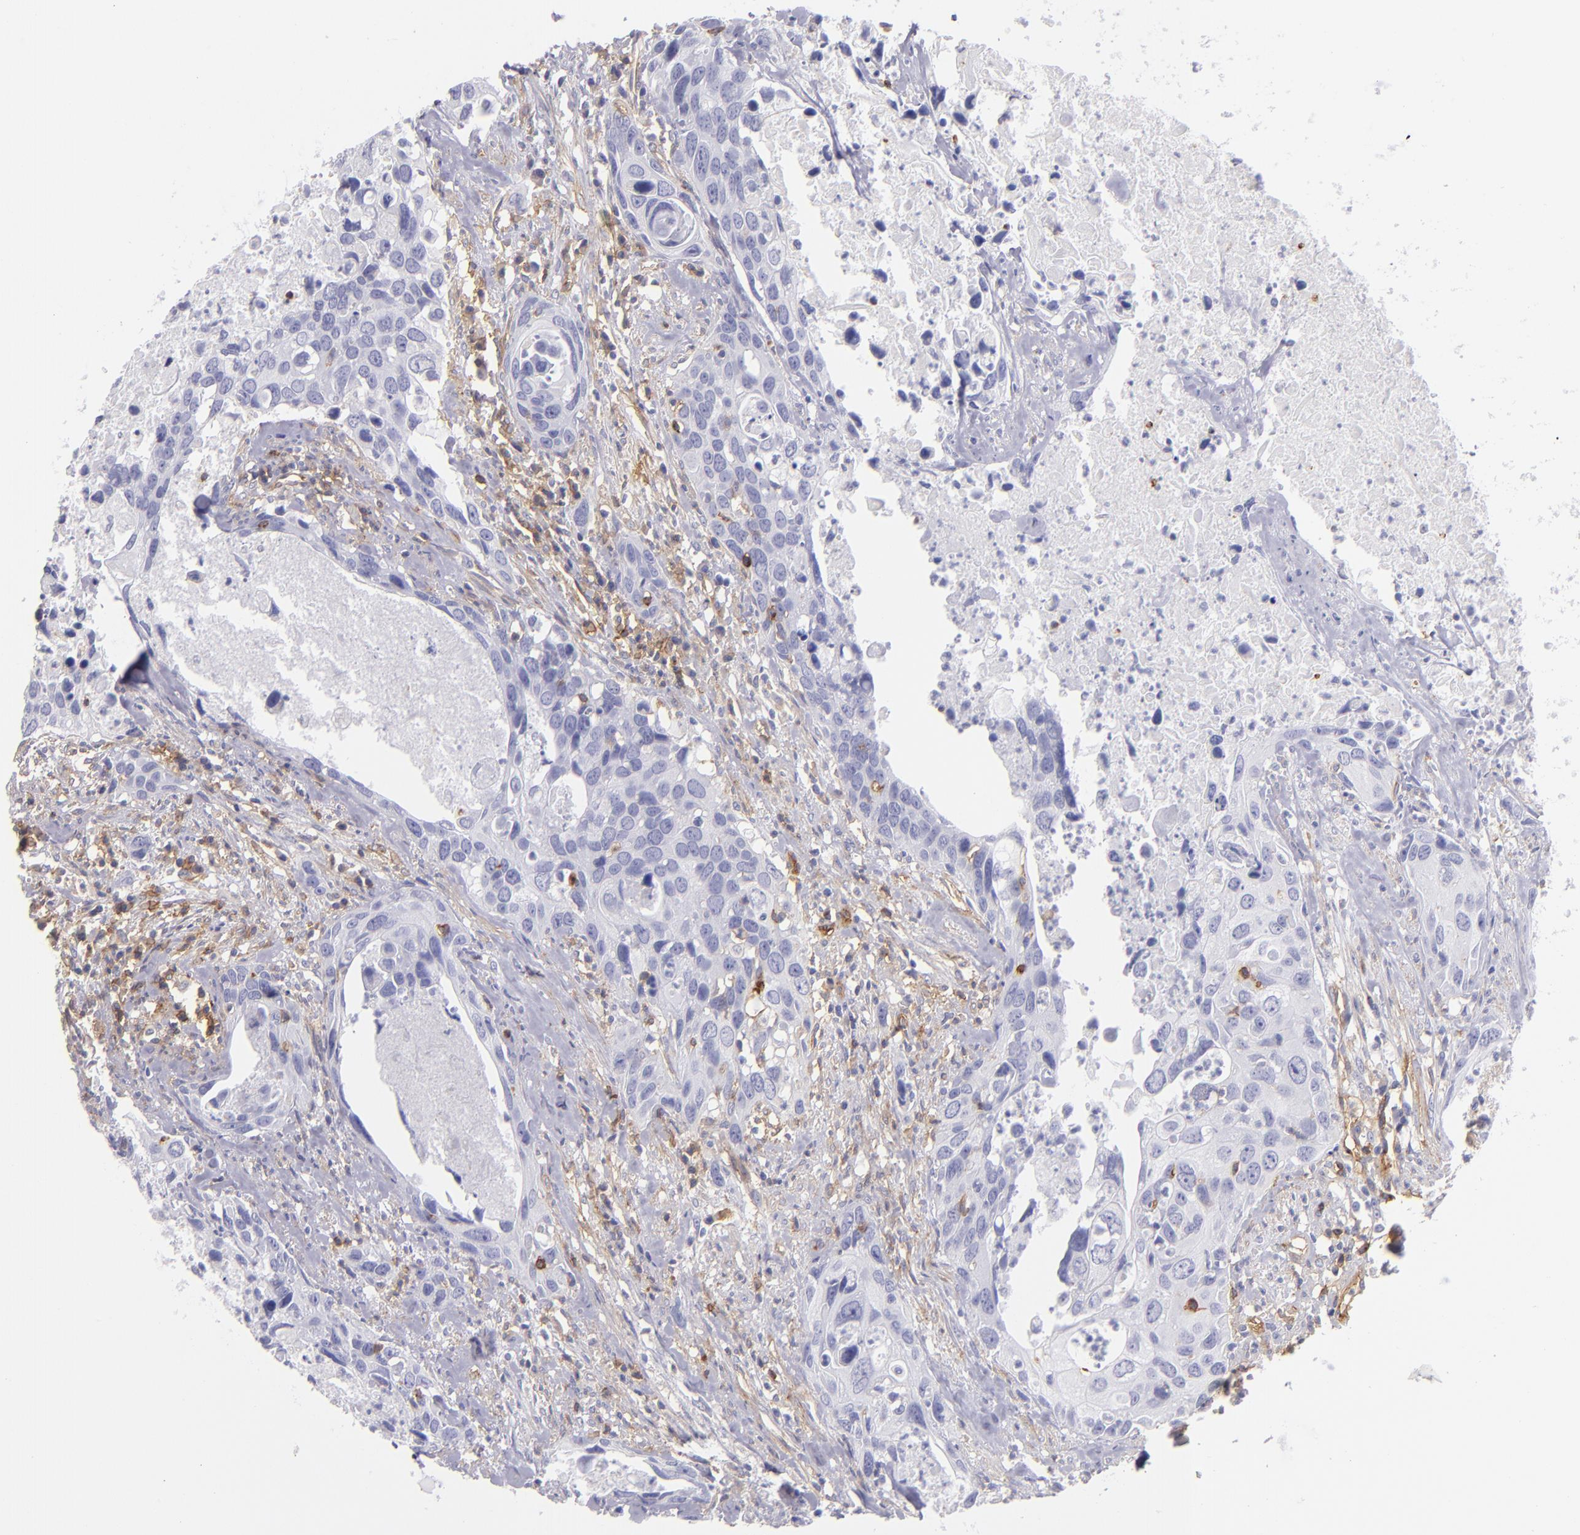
{"staining": {"intensity": "negative", "quantity": "none", "location": "none"}, "tissue": "urothelial cancer", "cell_type": "Tumor cells", "image_type": "cancer", "snomed": [{"axis": "morphology", "description": "Urothelial carcinoma, High grade"}, {"axis": "topography", "description": "Urinary bladder"}], "caption": "Immunohistochemistry micrograph of urothelial cancer stained for a protein (brown), which exhibits no expression in tumor cells.", "gene": "ENTPD1", "patient": {"sex": "male", "age": 71}}